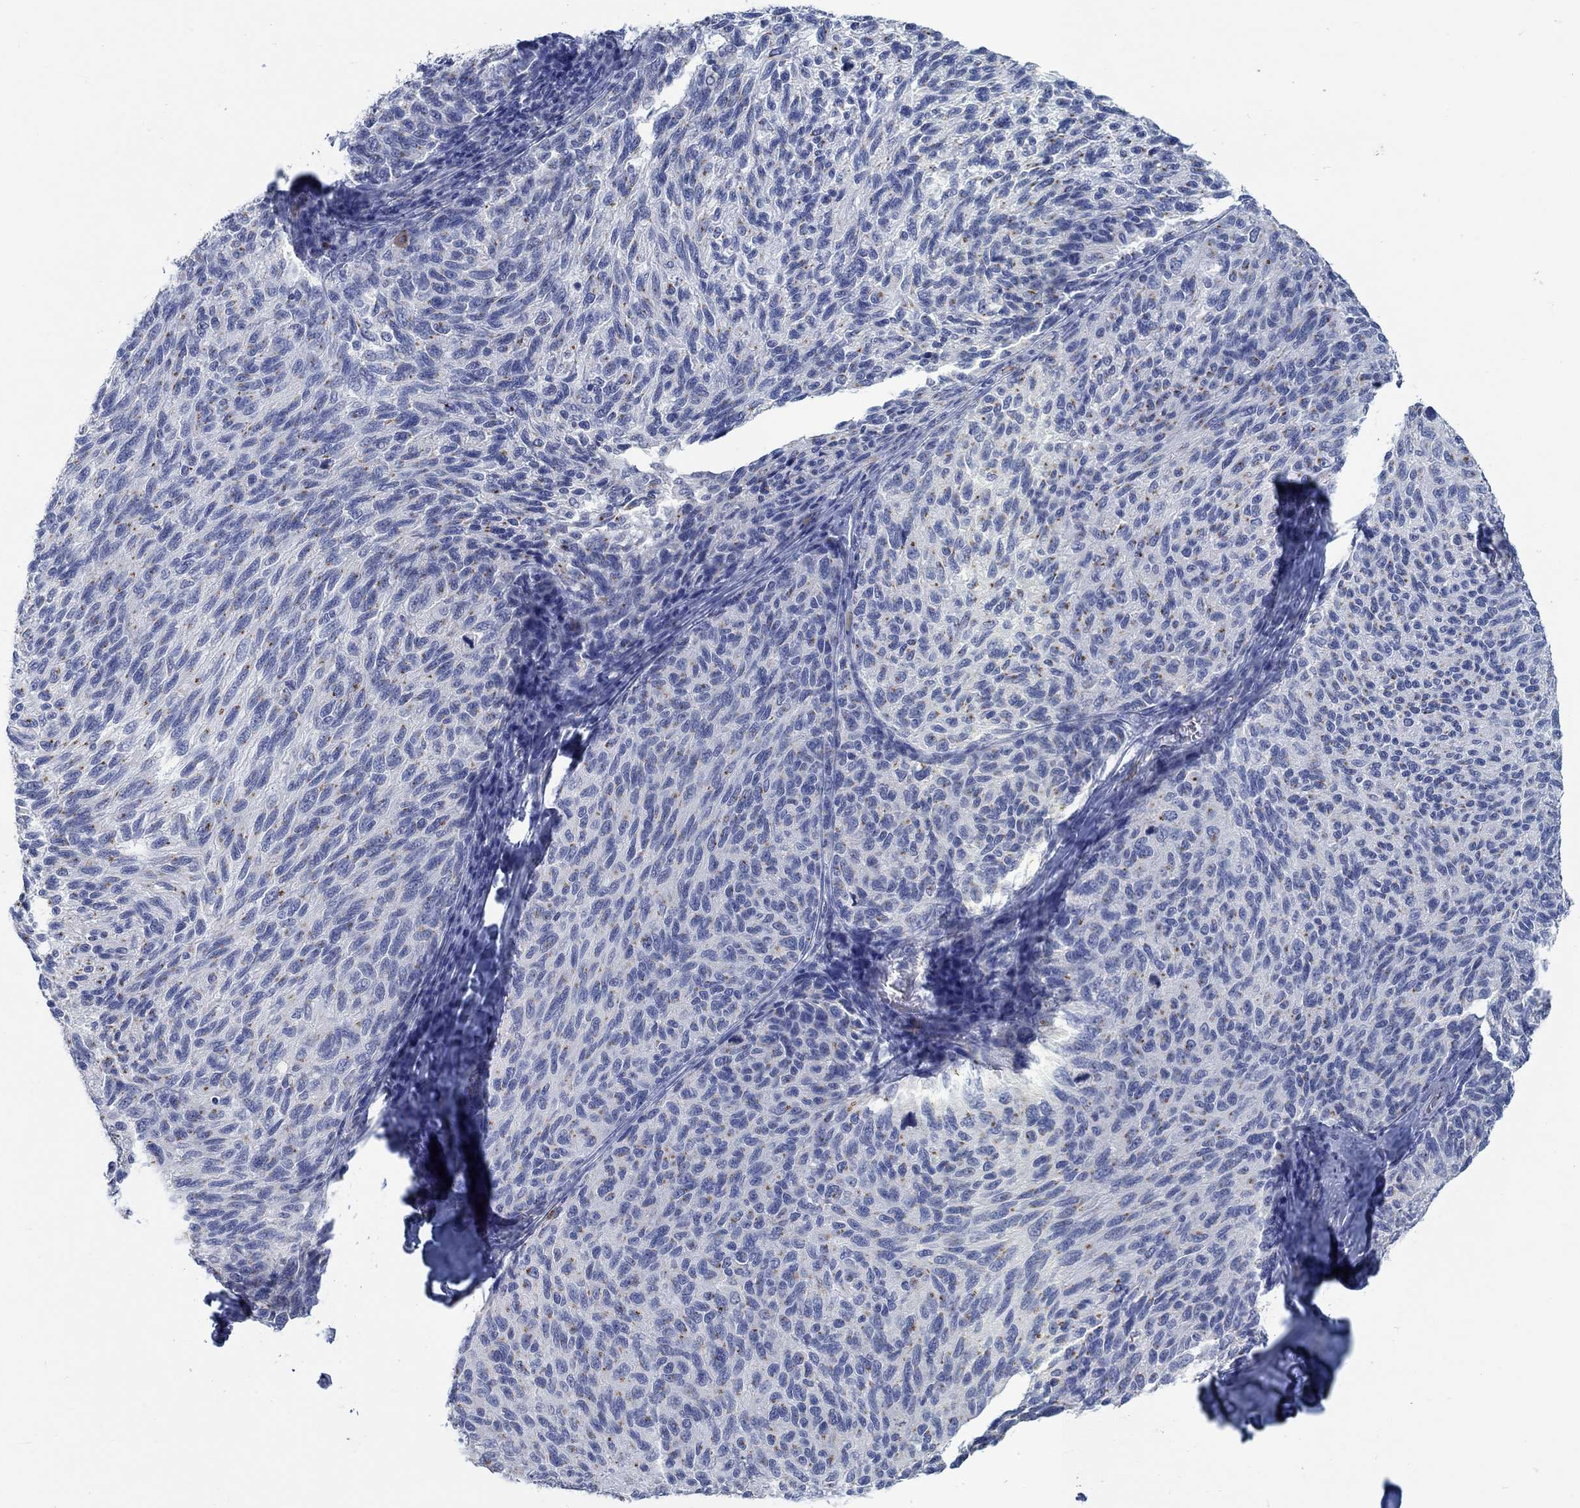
{"staining": {"intensity": "moderate", "quantity": "<25%", "location": "cytoplasmic/membranous"}, "tissue": "melanoma", "cell_type": "Tumor cells", "image_type": "cancer", "snomed": [{"axis": "morphology", "description": "Malignant melanoma, NOS"}, {"axis": "topography", "description": "Skin"}], "caption": "IHC staining of malignant melanoma, which reveals low levels of moderate cytoplasmic/membranous positivity in approximately <25% of tumor cells indicating moderate cytoplasmic/membranous protein expression. The staining was performed using DAB (brown) for protein detection and nuclei were counterstained in hematoxylin (blue).", "gene": "TEKT4", "patient": {"sex": "female", "age": 73}}